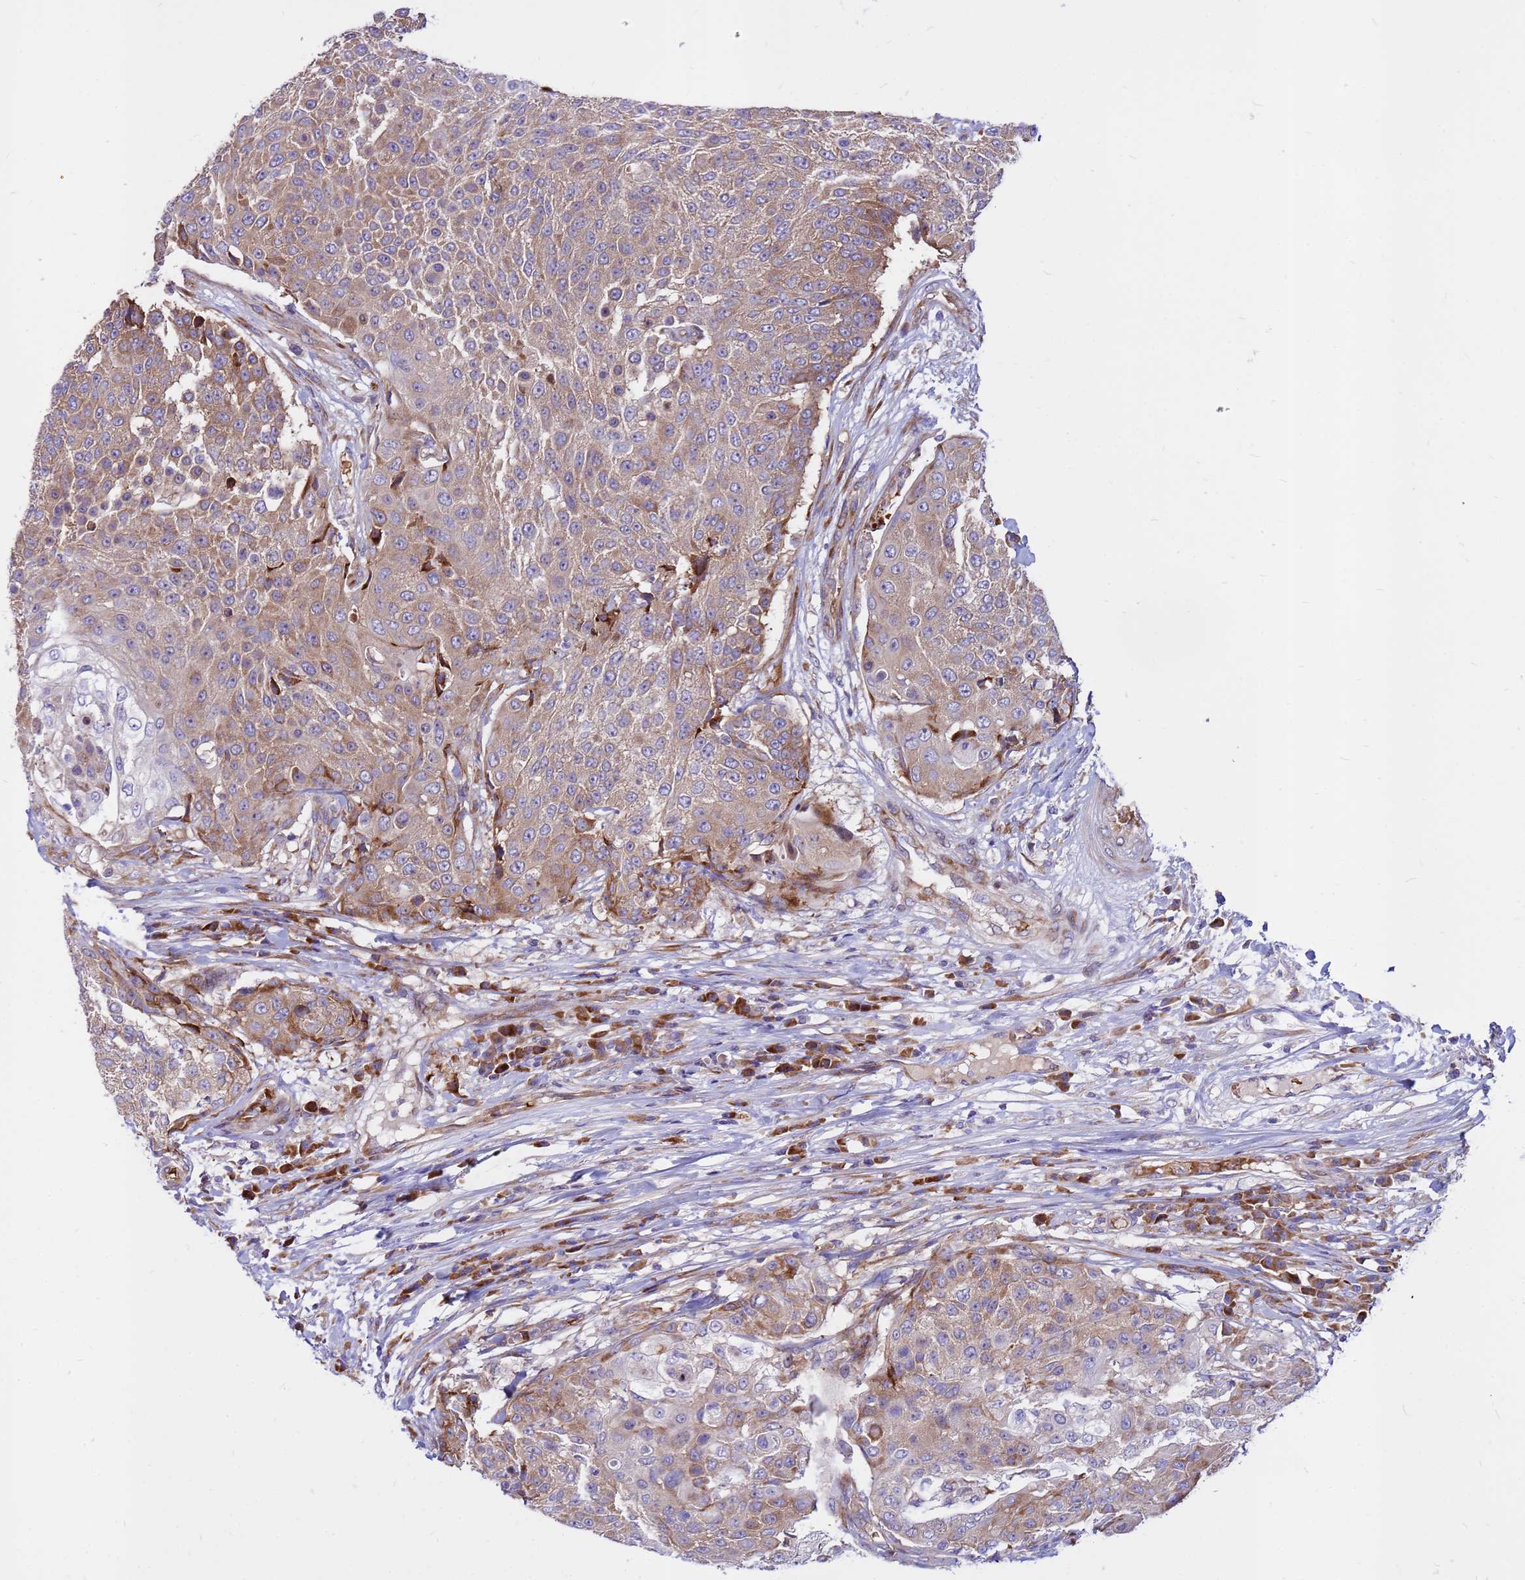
{"staining": {"intensity": "moderate", "quantity": "25%-75%", "location": "cytoplasmic/membranous"}, "tissue": "urothelial cancer", "cell_type": "Tumor cells", "image_type": "cancer", "snomed": [{"axis": "morphology", "description": "Urothelial carcinoma, High grade"}, {"axis": "topography", "description": "Urinary bladder"}], "caption": "Moderate cytoplasmic/membranous protein expression is appreciated in approximately 25%-75% of tumor cells in urothelial cancer.", "gene": "ZNF669", "patient": {"sex": "female", "age": 63}}